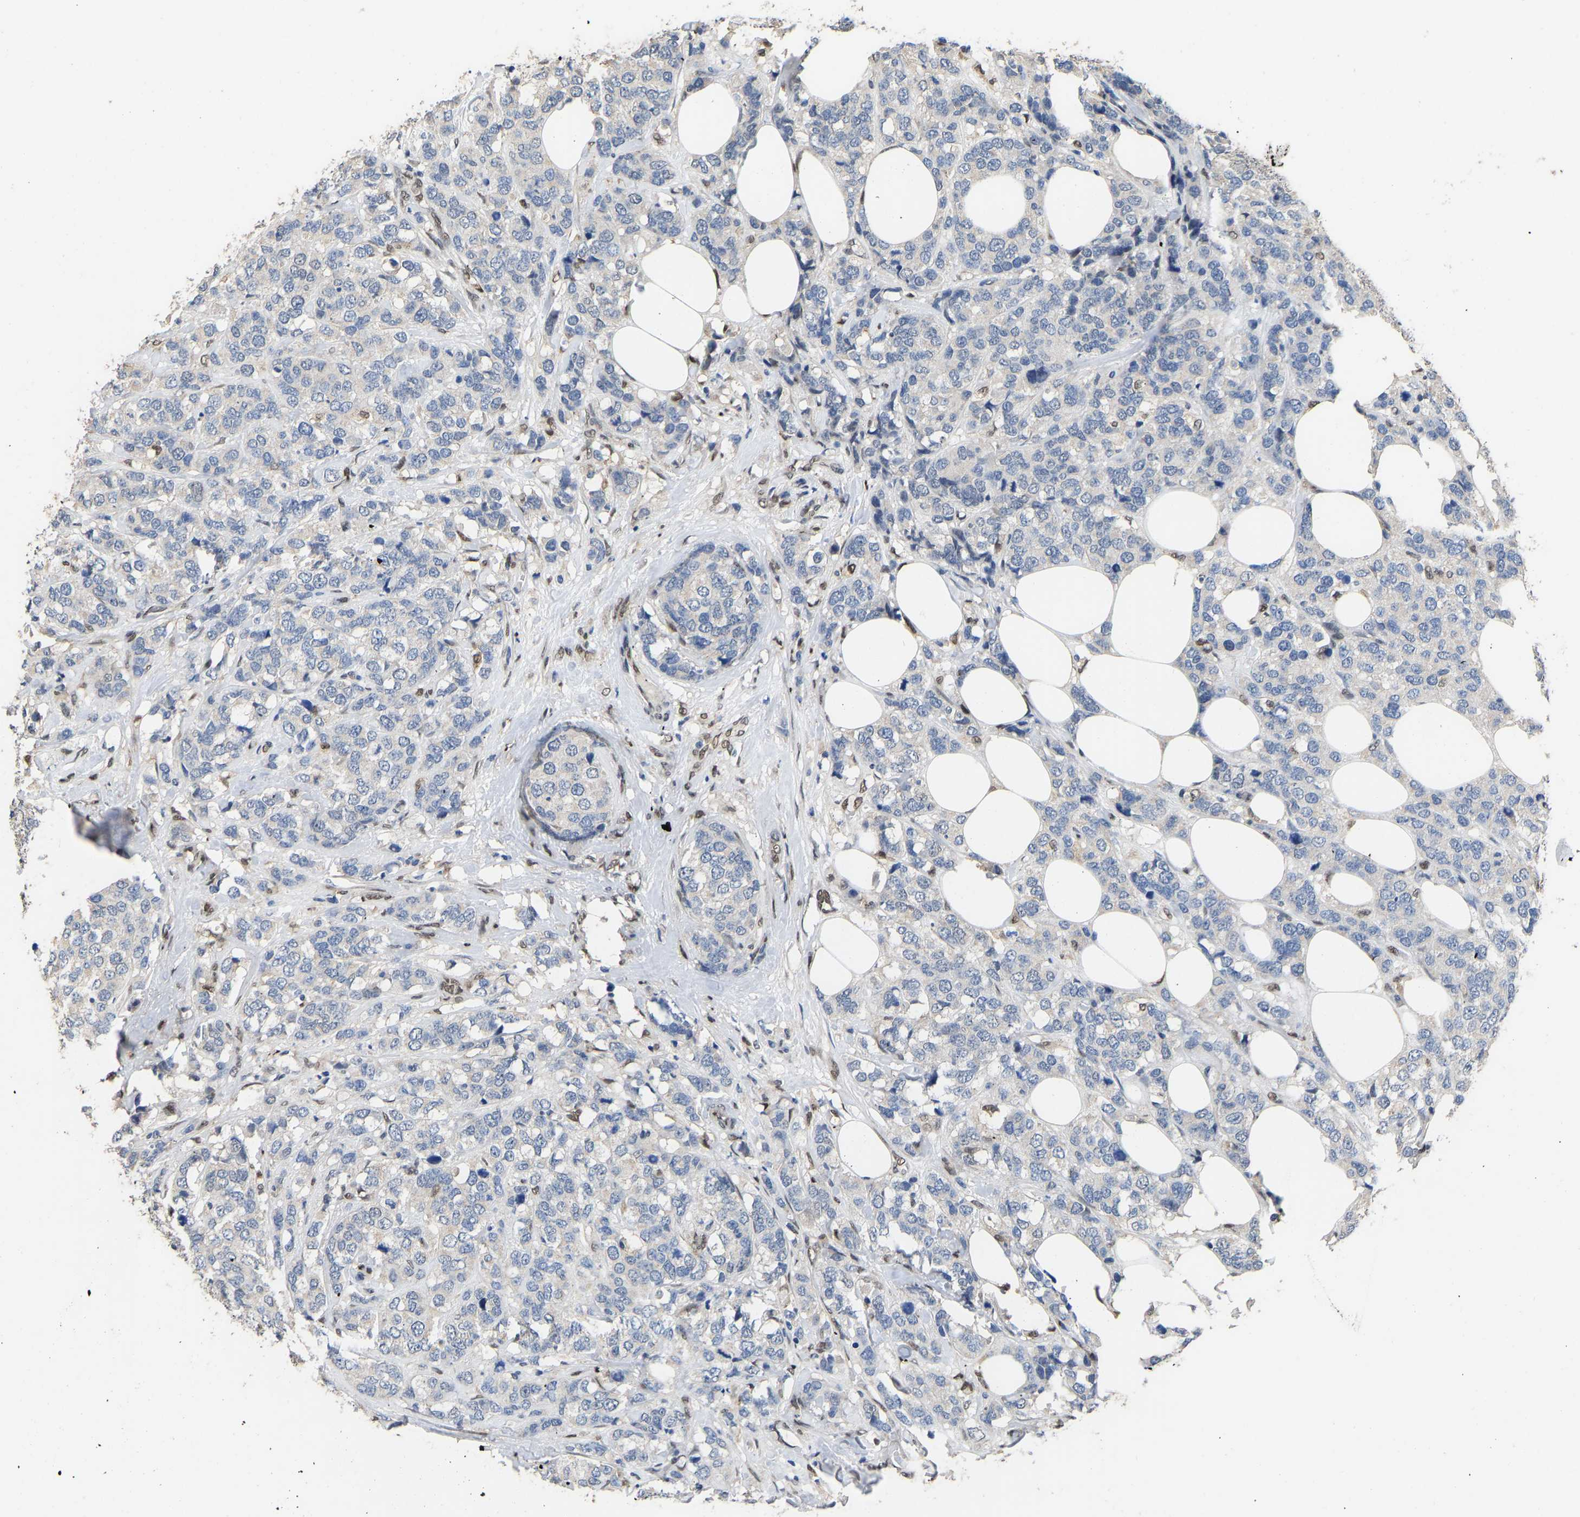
{"staining": {"intensity": "negative", "quantity": "none", "location": "none"}, "tissue": "breast cancer", "cell_type": "Tumor cells", "image_type": "cancer", "snomed": [{"axis": "morphology", "description": "Lobular carcinoma"}, {"axis": "topography", "description": "Breast"}], "caption": "Protein analysis of breast cancer exhibits no significant expression in tumor cells. (Immunohistochemistry (ihc), brightfield microscopy, high magnification).", "gene": "QKI", "patient": {"sex": "female", "age": 59}}